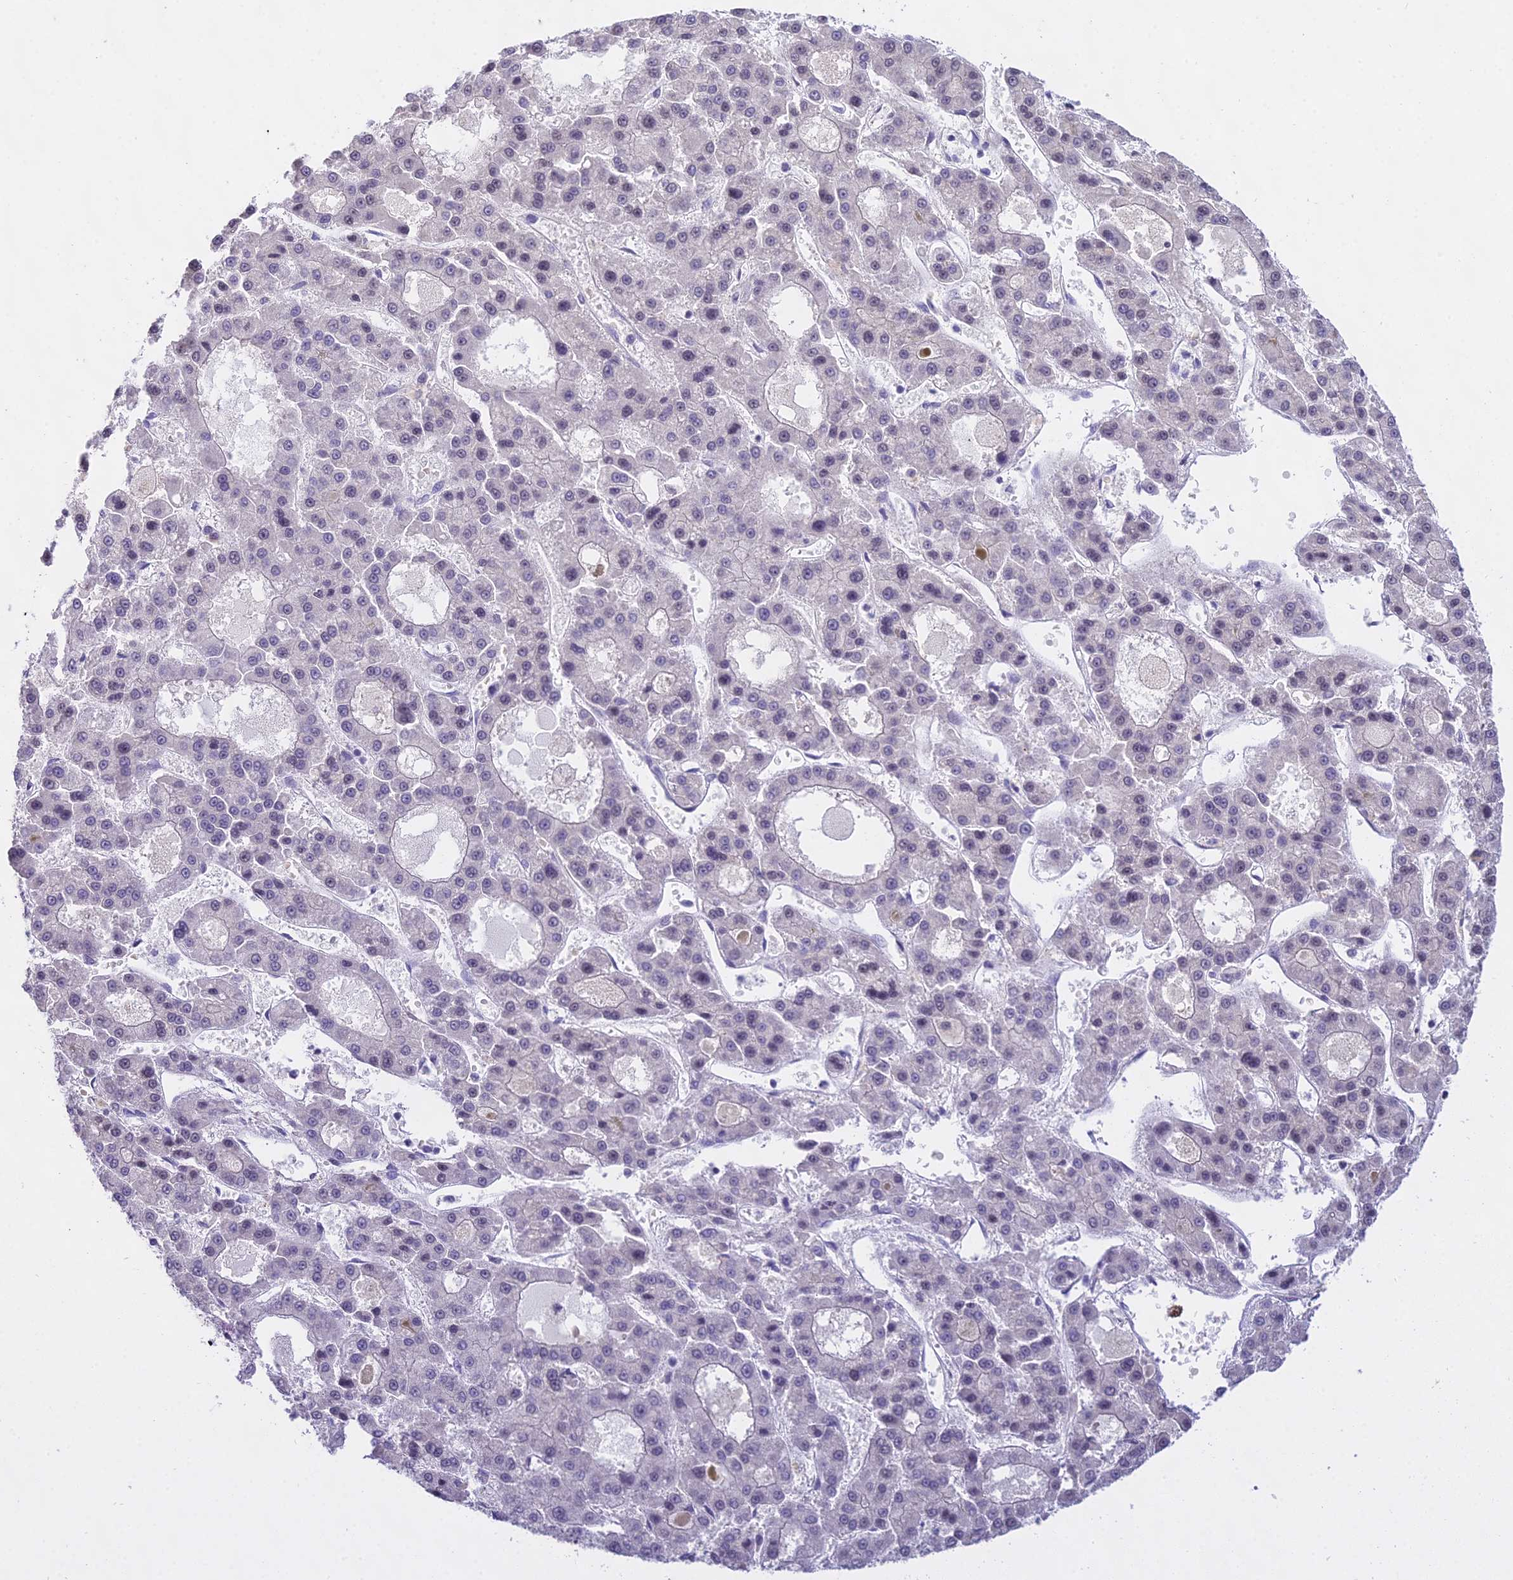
{"staining": {"intensity": "moderate", "quantity": "25%-75%", "location": "nuclear"}, "tissue": "liver cancer", "cell_type": "Tumor cells", "image_type": "cancer", "snomed": [{"axis": "morphology", "description": "Carcinoma, Hepatocellular, NOS"}, {"axis": "topography", "description": "Liver"}], "caption": "DAB (3,3'-diaminobenzidine) immunohistochemical staining of liver cancer (hepatocellular carcinoma) reveals moderate nuclear protein positivity in about 25%-75% of tumor cells. Using DAB (3,3'-diaminobenzidine) (brown) and hematoxylin (blue) stains, captured at high magnification using brightfield microscopy.", "gene": "MAT2A", "patient": {"sex": "male", "age": 70}}